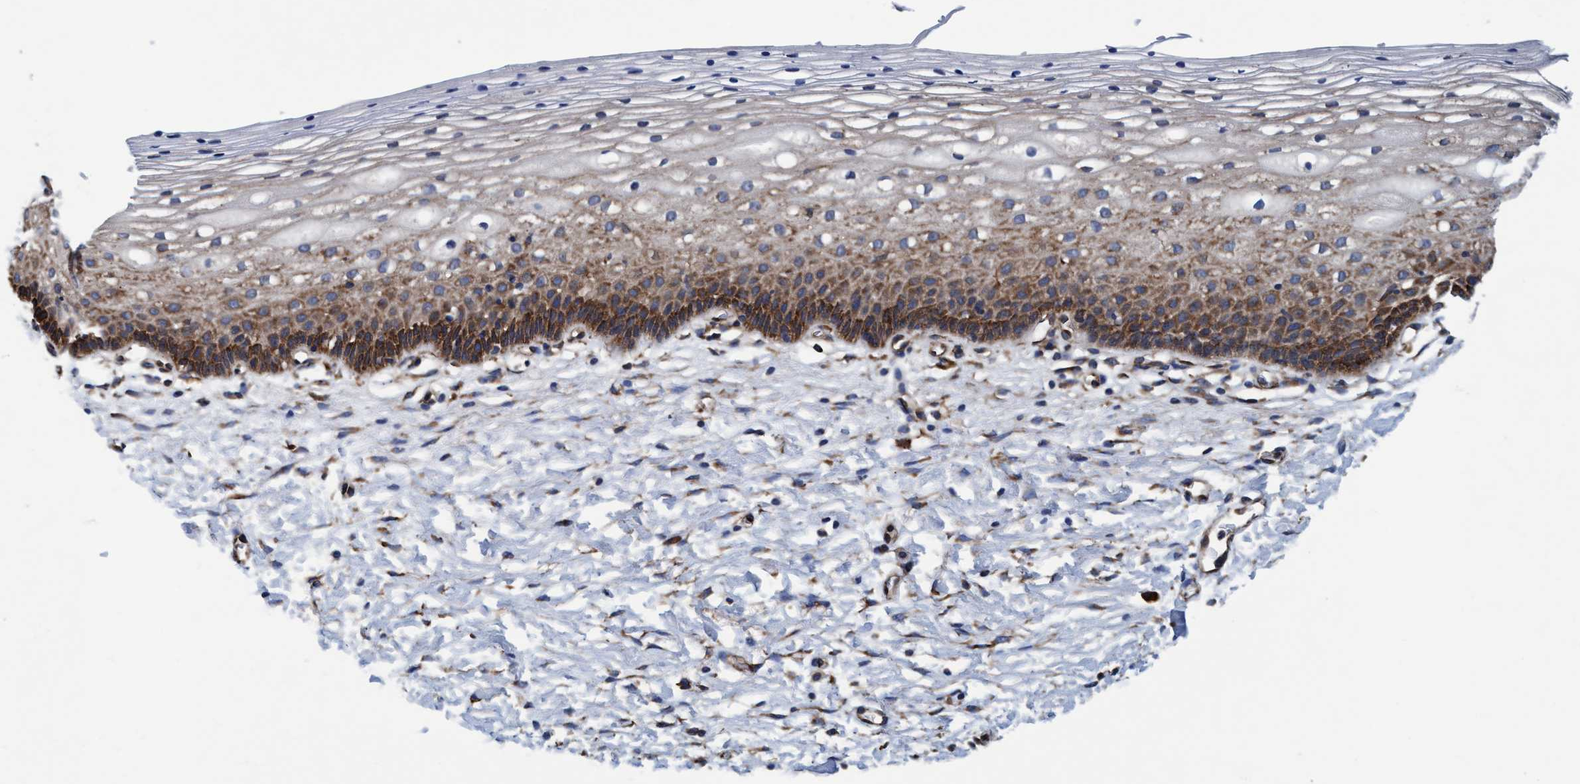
{"staining": {"intensity": "negative", "quantity": "none", "location": "none"}, "tissue": "cervix", "cell_type": "Glandular cells", "image_type": "normal", "snomed": [{"axis": "morphology", "description": "Normal tissue, NOS"}, {"axis": "topography", "description": "Cervix"}], "caption": "This is an IHC photomicrograph of normal human cervix. There is no expression in glandular cells.", "gene": "ENDOG", "patient": {"sex": "female", "age": 72}}